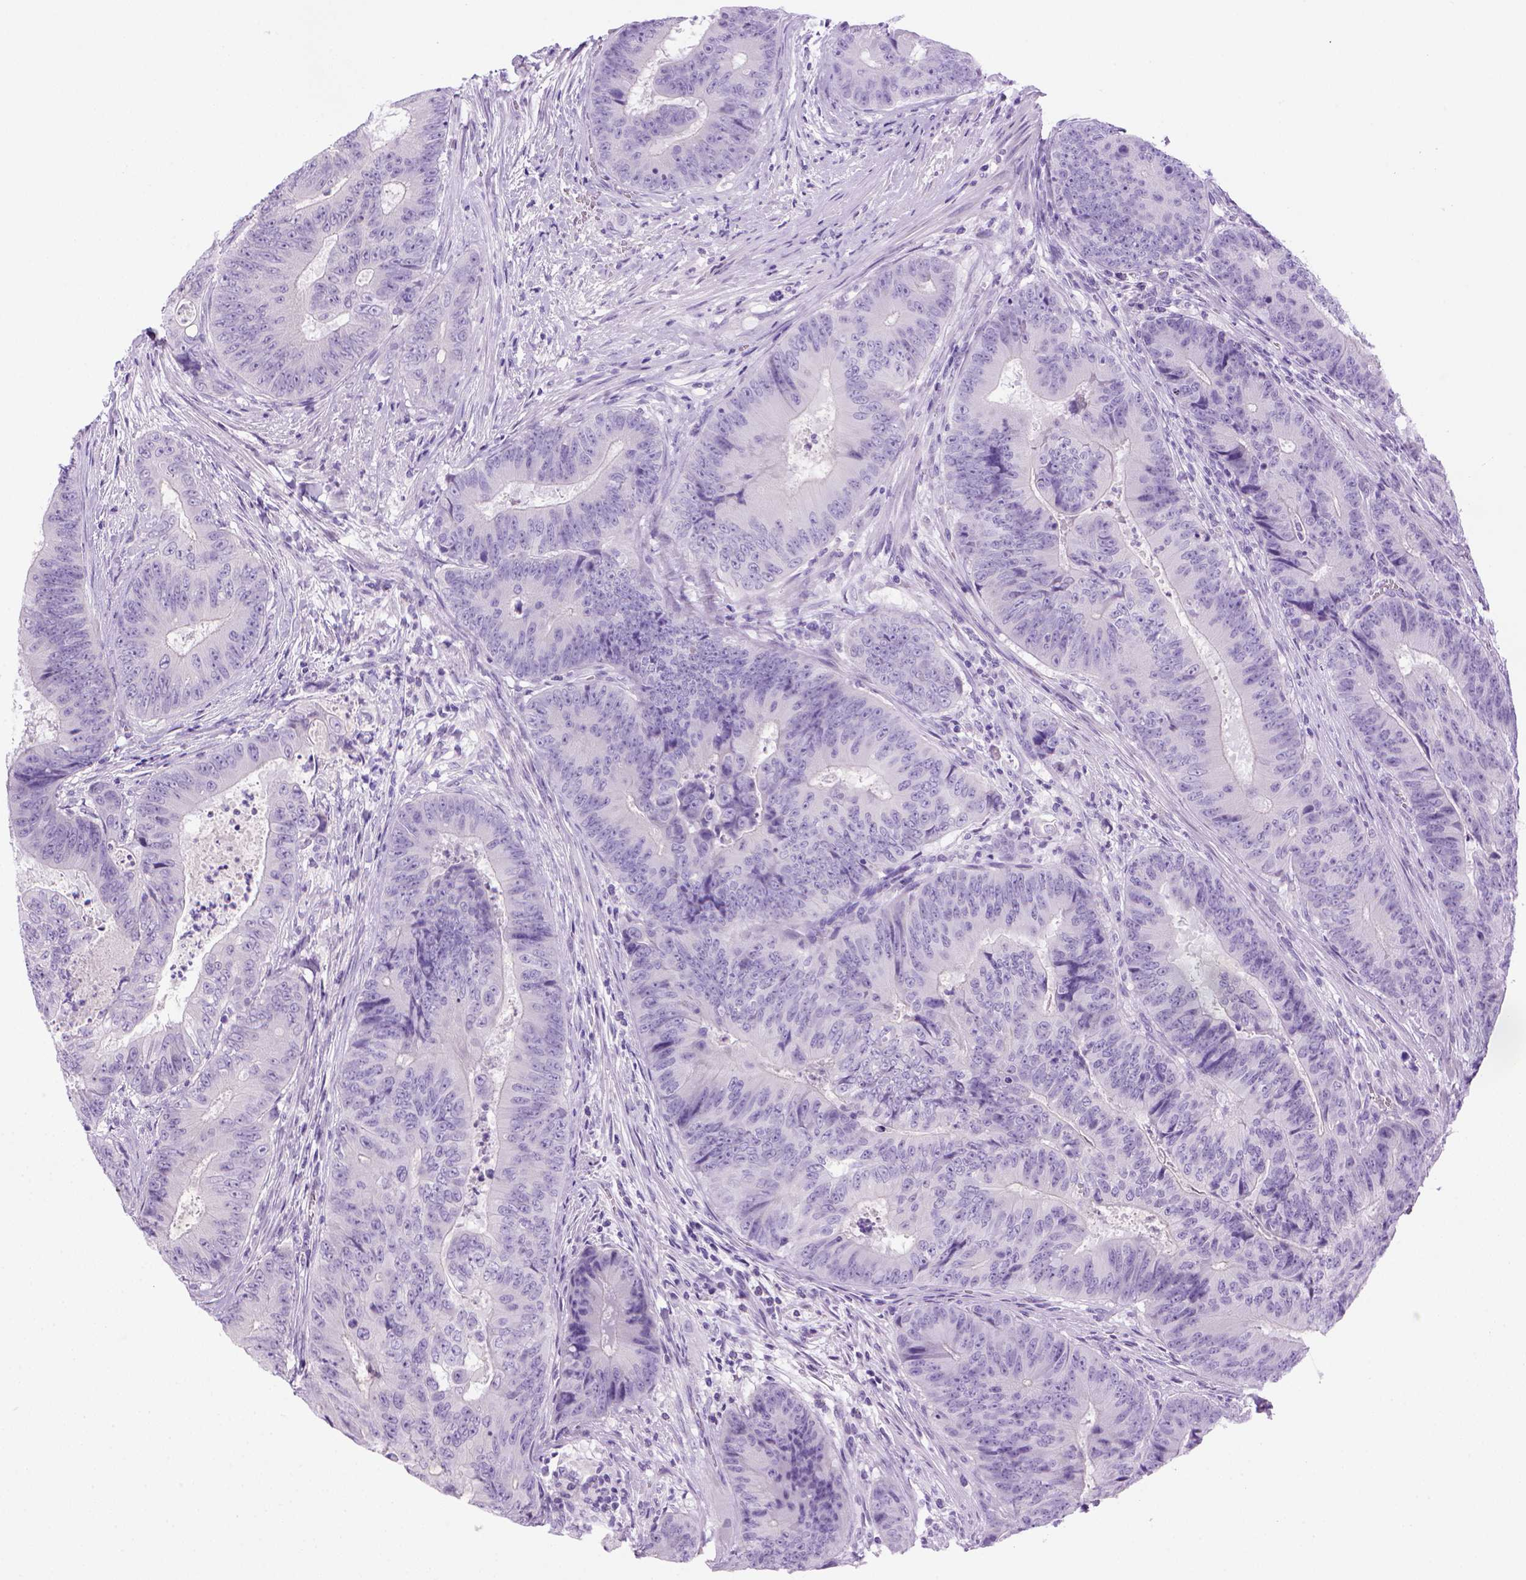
{"staining": {"intensity": "negative", "quantity": "none", "location": "none"}, "tissue": "colorectal cancer", "cell_type": "Tumor cells", "image_type": "cancer", "snomed": [{"axis": "morphology", "description": "Adenocarcinoma, NOS"}, {"axis": "topography", "description": "Colon"}], "caption": "This is an immunohistochemistry (IHC) micrograph of human colorectal cancer (adenocarcinoma). There is no staining in tumor cells.", "gene": "SGCG", "patient": {"sex": "female", "age": 48}}